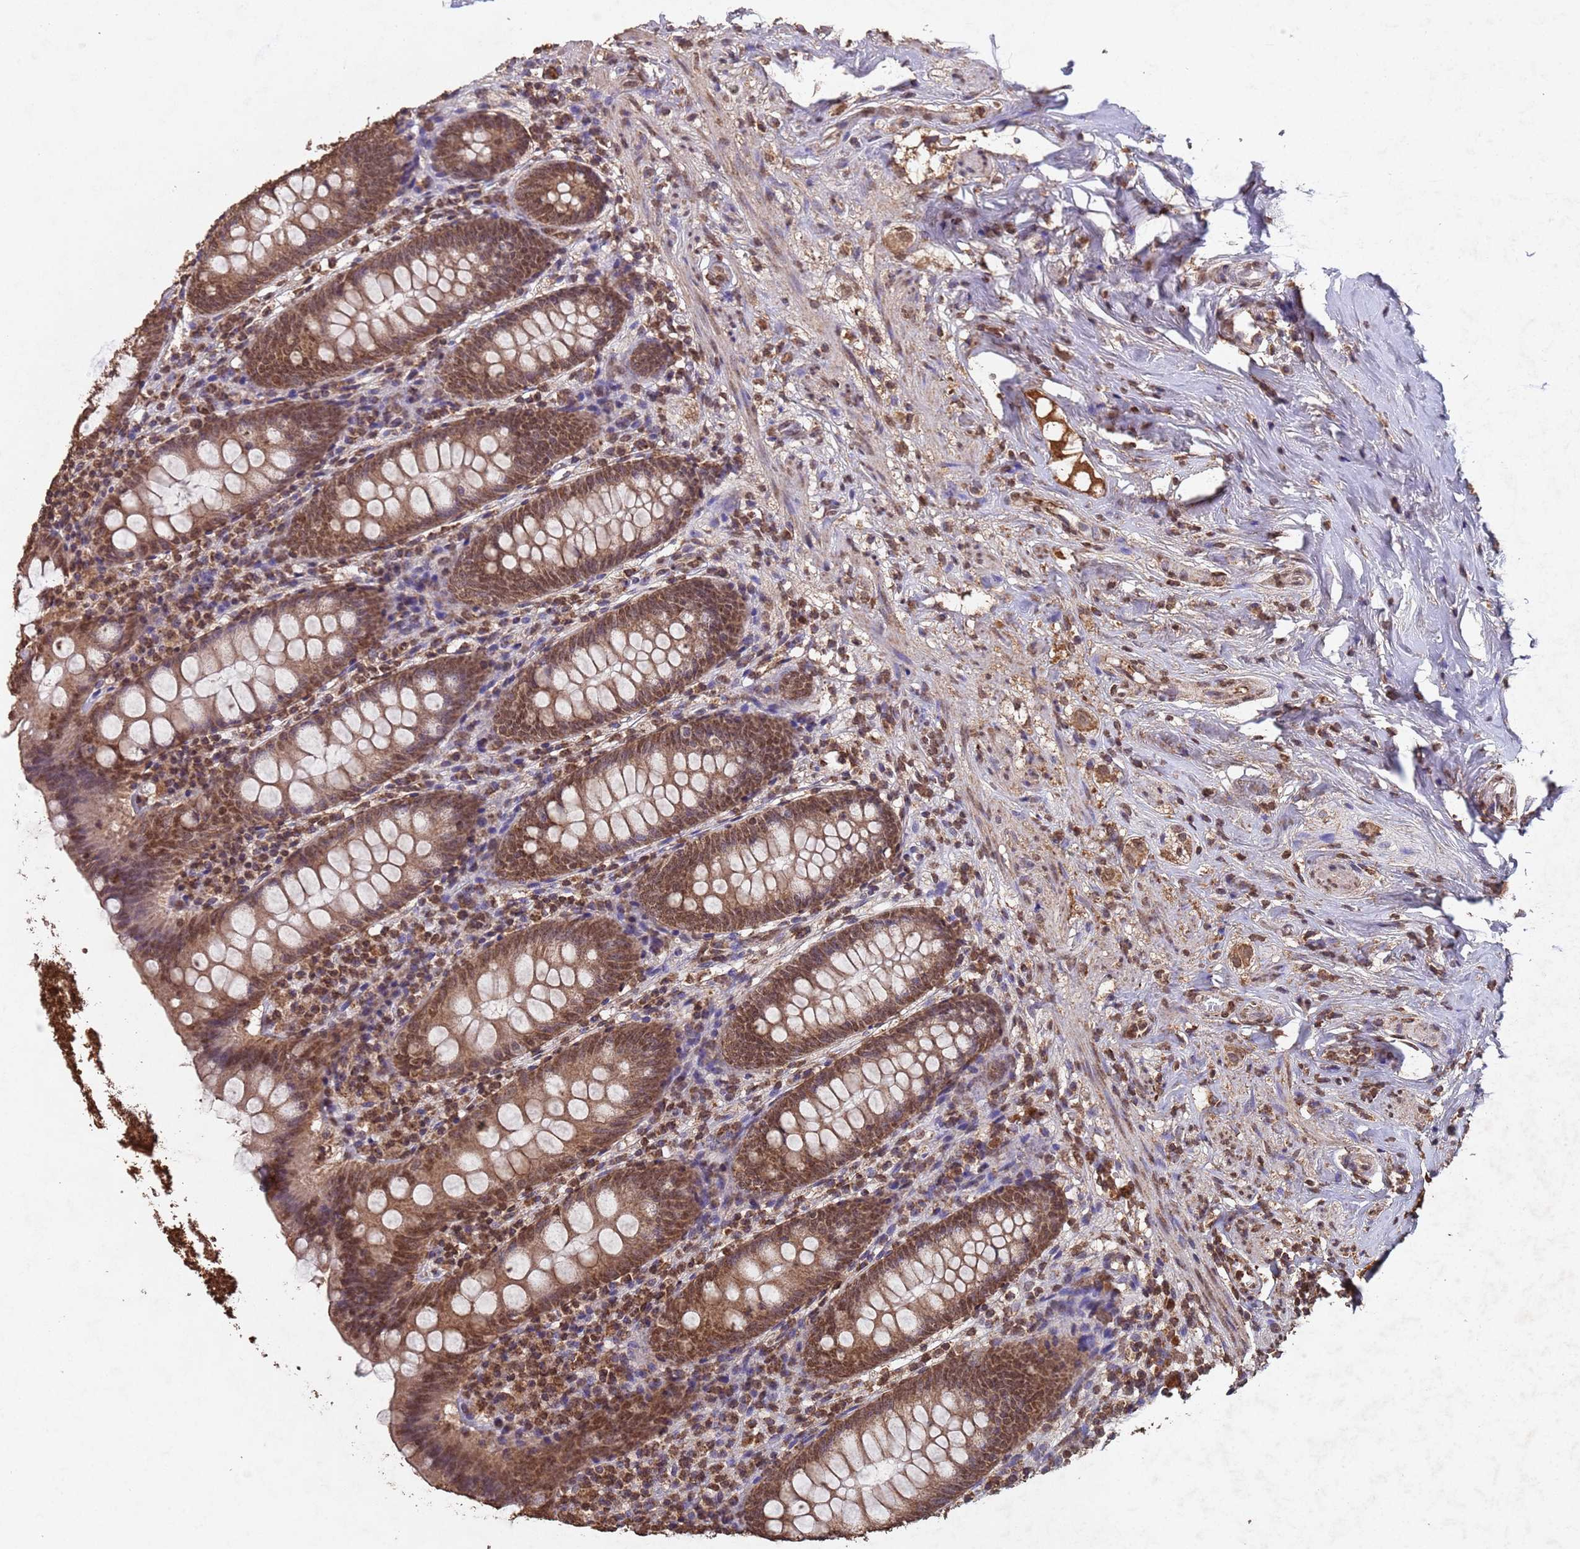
{"staining": {"intensity": "moderate", "quantity": ">75%", "location": "nuclear"}, "tissue": "appendix", "cell_type": "Glandular cells", "image_type": "normal", "snomed": [{"axis": "morphology", "description": "Normal tissue, NOS"}, {"axis": "topography", "description": "Appendix"}], "caption": "Glandular cells show moderate nuclear positivity in about >75% of cells in normal appendix.", "gene": "HDAC10", "patient": {"sex": "female", "age": 51}}